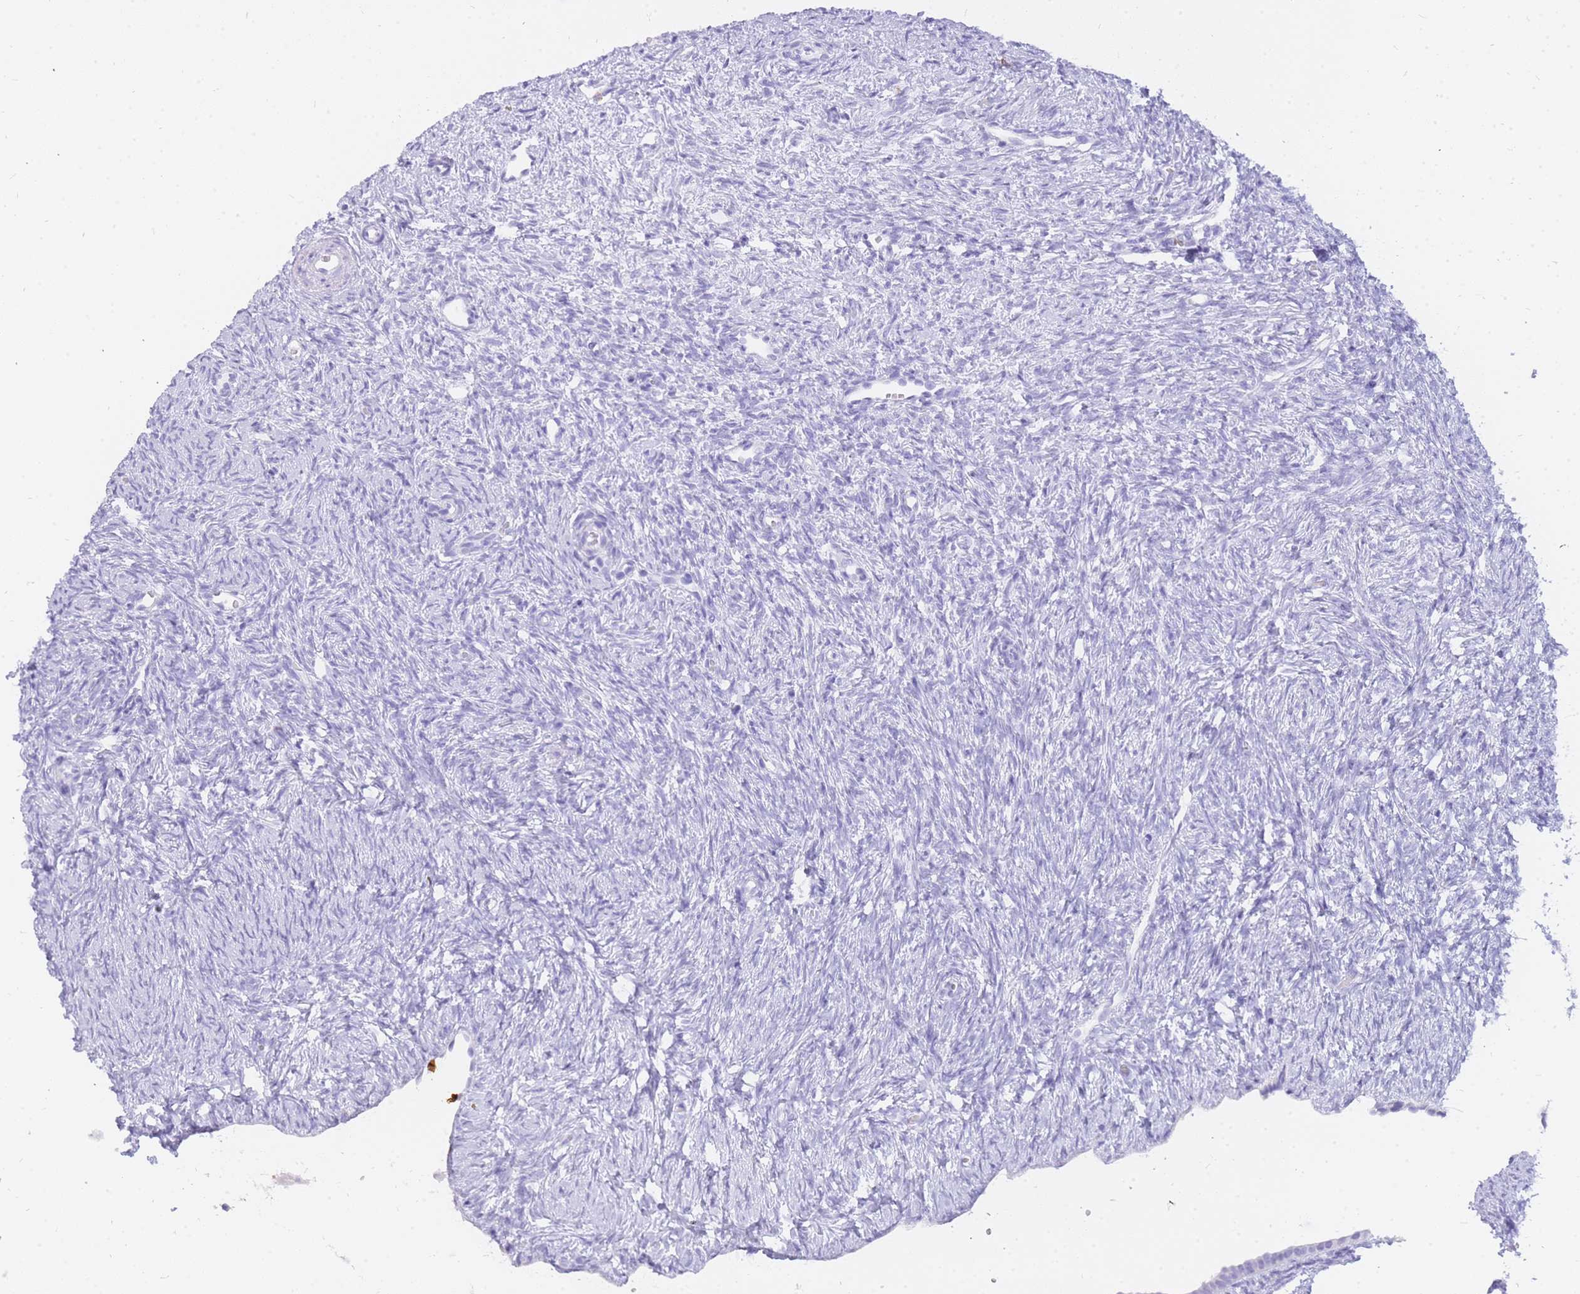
{"staining": {"intensity": "negative", "quantity": "none", "location": "none"}, "tissue": "ovary", "cell_type": "Ovarian stroma cells", "image_type": "normal", "snomed": [{"axis": "morphology", "description": "Normal tissue, NOS"}, {"axis": "topography", "description": "Ovary"}], "caption": "Ovarian stroma cells show no significant protein positivity in unremarkable ovary. The staining is performed using DAB (3,3'-diaminobenzidine) brown chromogen with nuclei counter-stained in using hematoxylin.", "gene": "HERC1", "patient": {"sex": "female", "age": 51}}